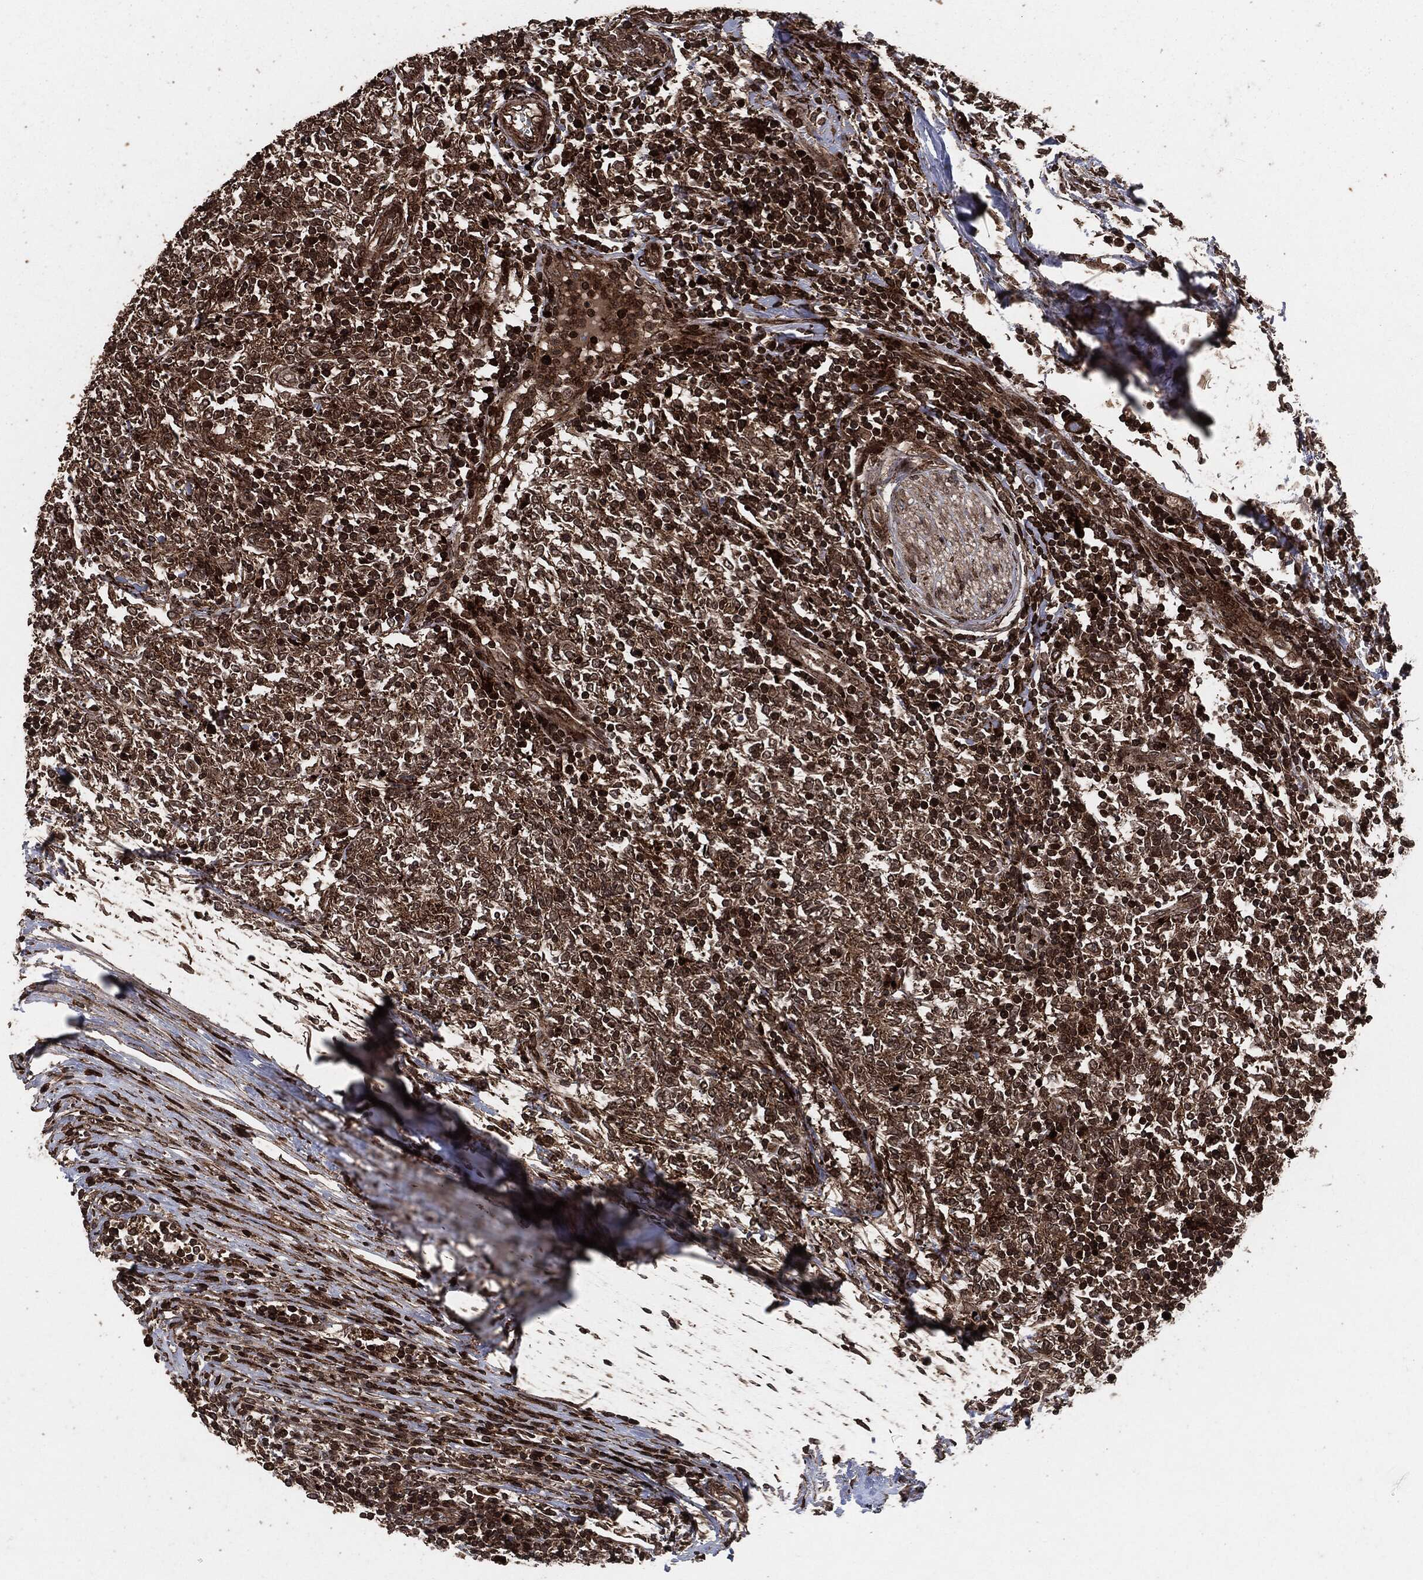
{"staining": {"intensity": "moderate", "quantity": ">75%", "location": "cytoplasmic/membranous"}, "tissue": "lymphoma", "cell_type": "Tumor cells", "image_type": "cancer", "snomed": [{"axis": "morphology", "description": "Malignant lymphoma, non-Hodgkin's type, High grade"}, {"axis": "topography", "description": "Lymph node"}], "caption": "IHC micrograph of neoplastic tissue: high-grade malignant lymphoma, non-Hodgkin's type stained using immunohistochemistry (IHC) demonstrates medium levels of moderate protein expression localized specifically in the cytoplasmic/membranous of tumor cells, appearing as a cytoplasmic/membranous brown color.", "gene": "IFIT1", "patient": {"sex": "female", "age": 84}}